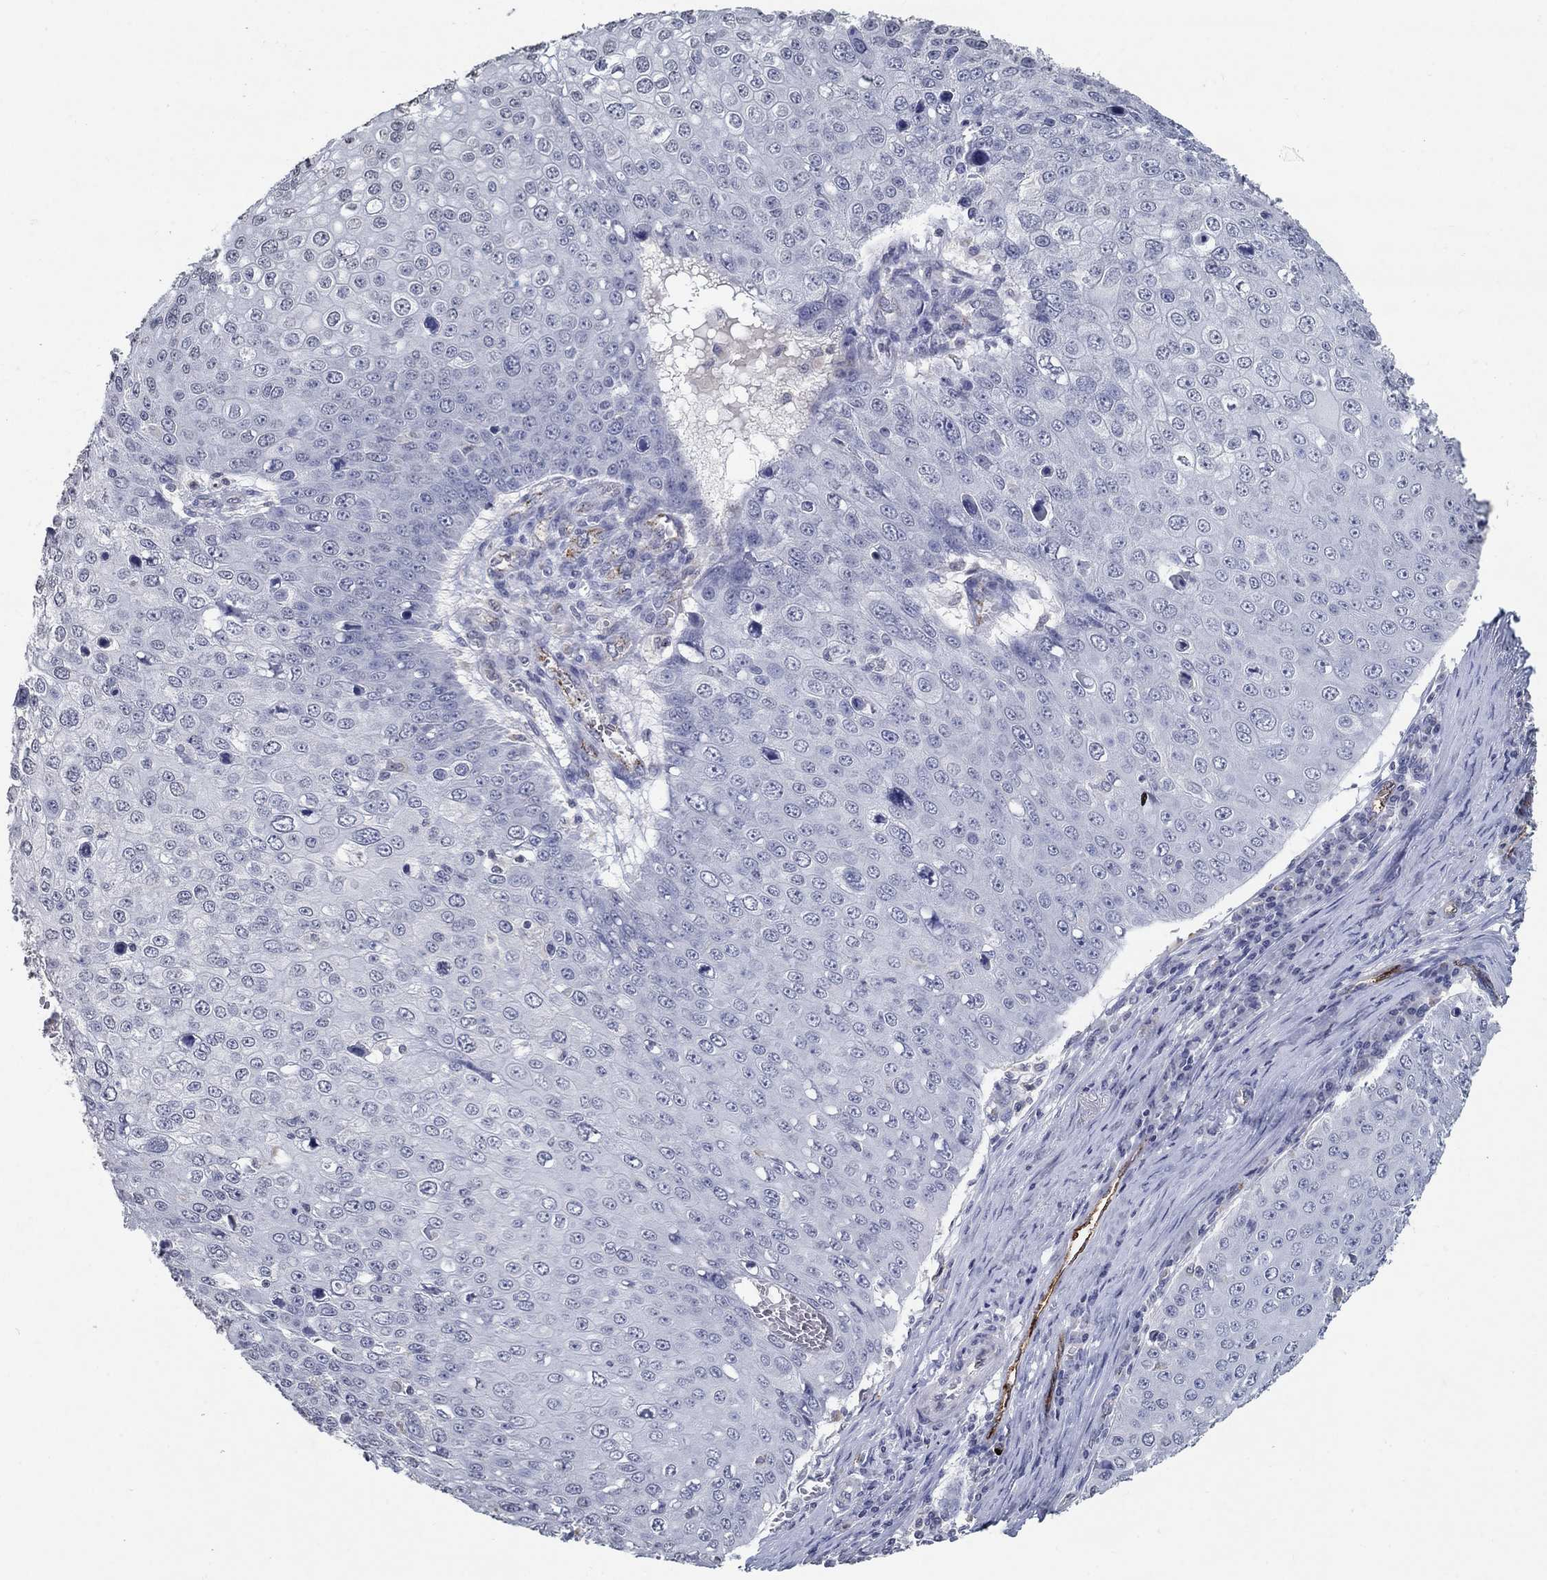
{"staining": {"intensity": "negative", "quantity": "none", "location": "none"}, "tissue": "skin cancer", "cell_type": "Tumor cells", "image_type": "cancer", "snomed": [{"axis": "morphology", "description": "Squamous cell carcinoma, NOS"}, {"axis": "topography", "description": "Skin"}], "caption": "This image is of skin cancer stained with immunohistochemistry to label a protein in brown with the nuclei are counter-stained blue. There is no staining in tumor cells.", "gene": "TINAG", "patient": {"sex": "male", "age": 71}}